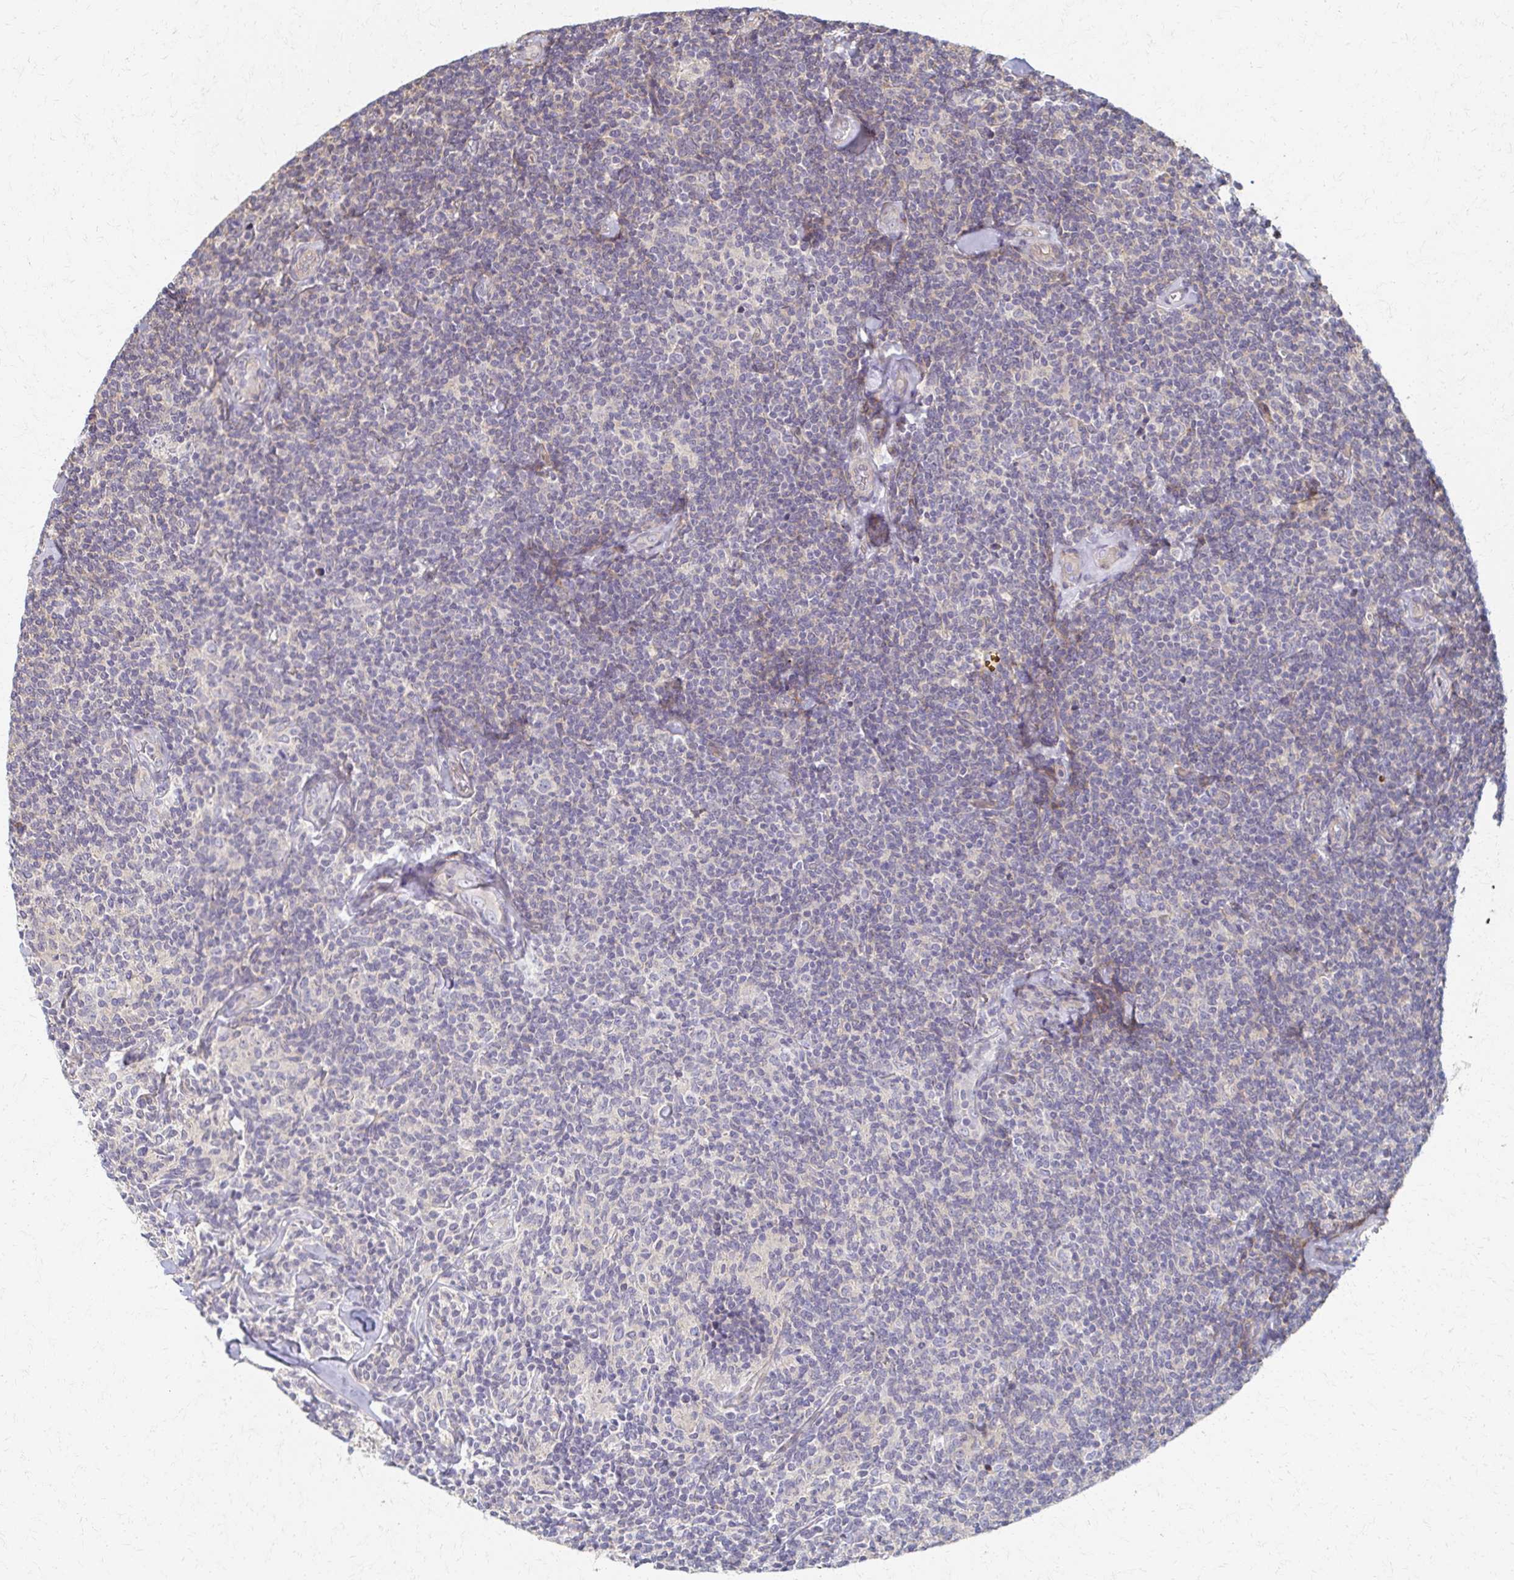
{"staining": {"intensity": "negative", "quantity": "none", "location": "none"}, "tissue": "lymphoma", "cell_type": "Tumor cells", "image_type": "cancer", "snomed": [{"axis": "morphology", "description": "Malignant lymphoma, non-Hodgkin's type, Low grade"}, {"axis": "topography", "description": "Lymph node"}], "caption": "Malignant lymphoma, non-Hodgkin's type (low-grade) was stained to show a protein in brown. There is no significant expression in tumor cells.", "gene": "EOLA2", "patient": {"sex": "female", "age": 56}}